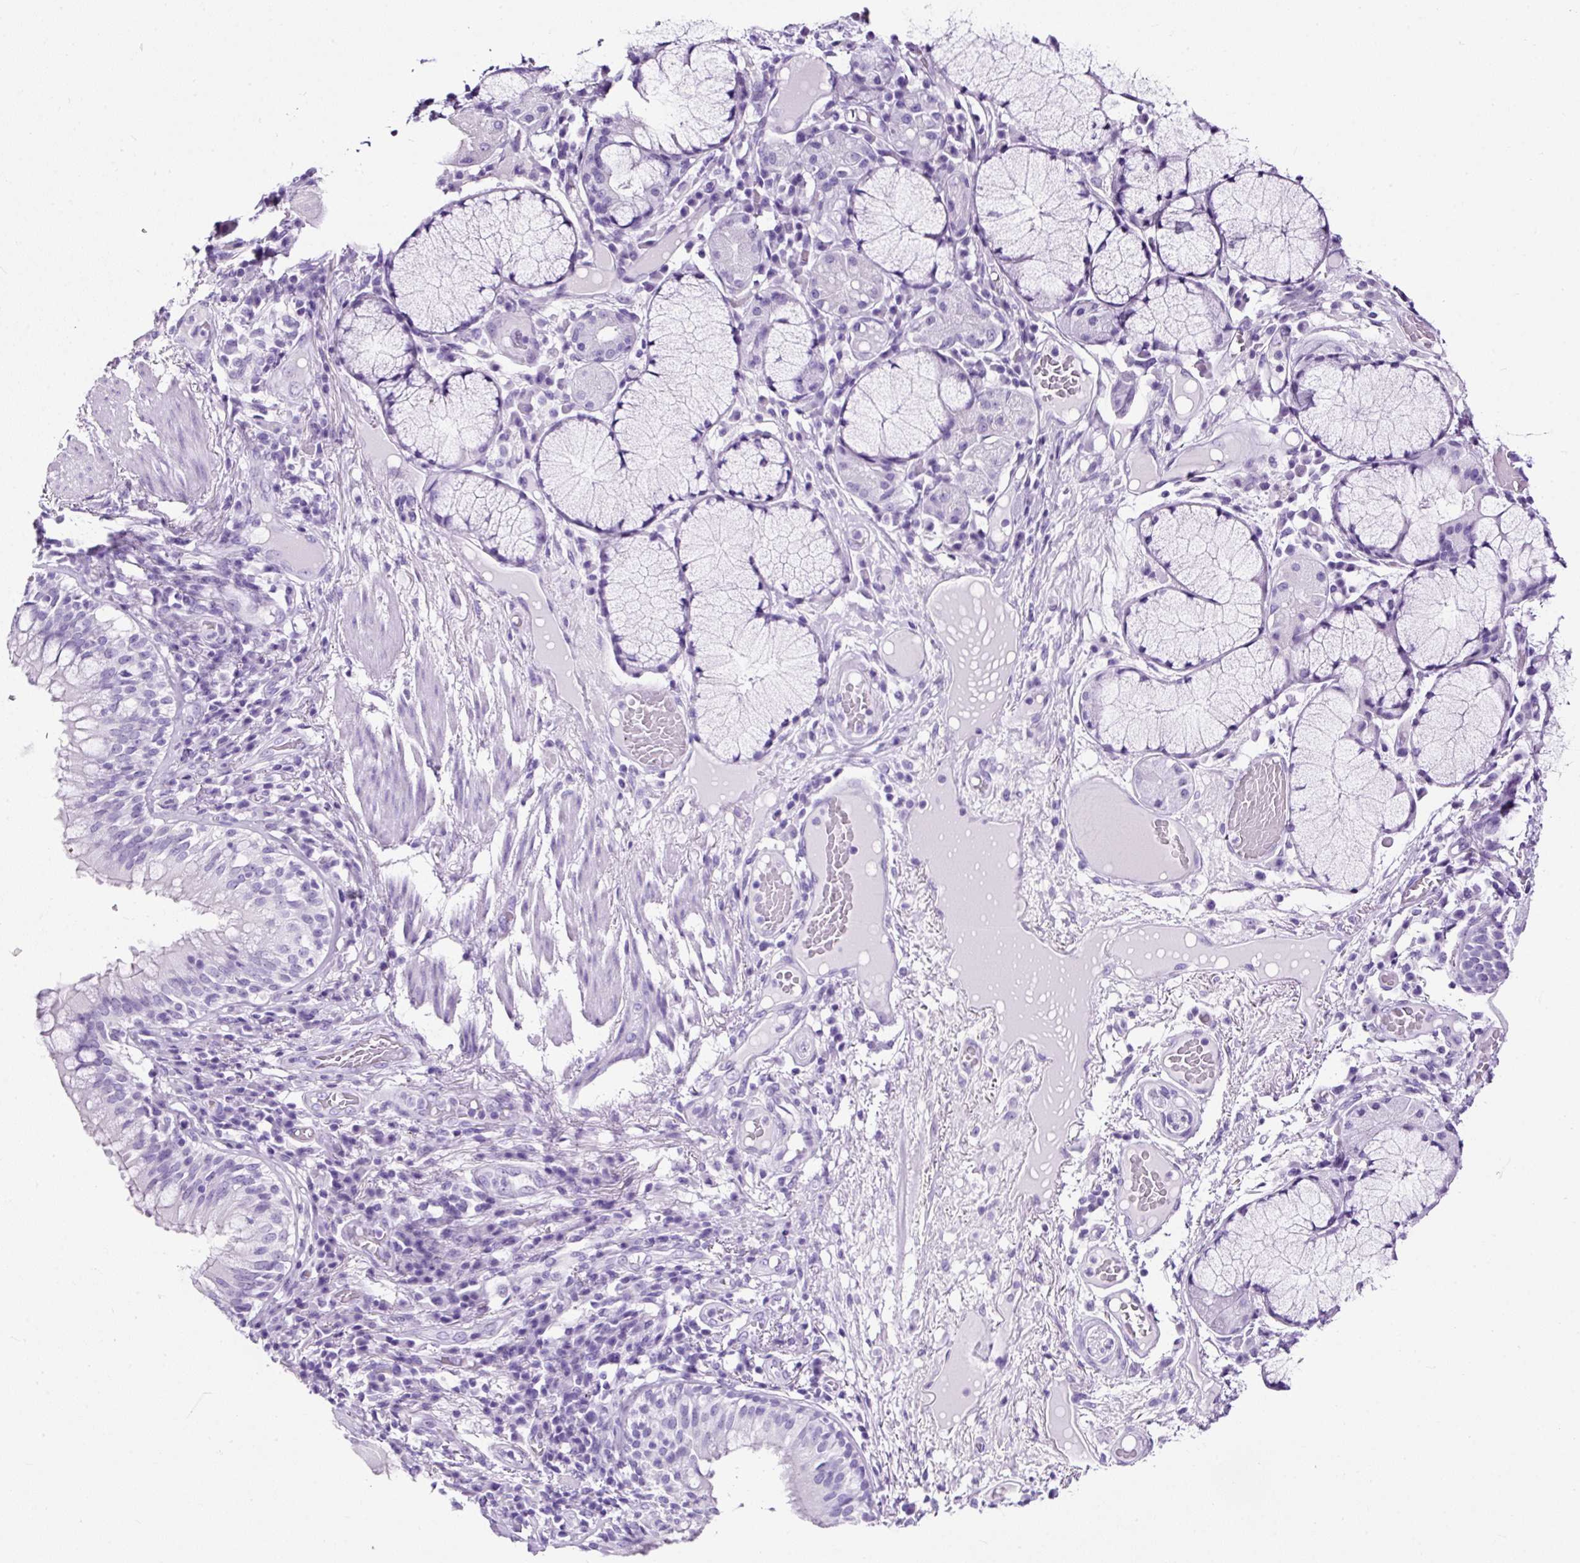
{"staining": {"intensity": "negative", "quantity": "none", "location": "none"}, "tissue": "adipose tissue", "cell_type": "Adipocytes", "image_type": "normal", "snomed": [{"axis": "morphology", "description": "Normal tissue, NOS"}, {"axis": "topography", "description": "Cartilage tissue"}, {"axis": "topography", "description": "Bronchus"}], "caption": "Immunohistochemistry (IHC) micrograph of normal adipose tissue stained for a protein (brown), which displays no expression in adipocytes.", "gene": "NTS", "patient": {"sex": "male", "age": 56}}